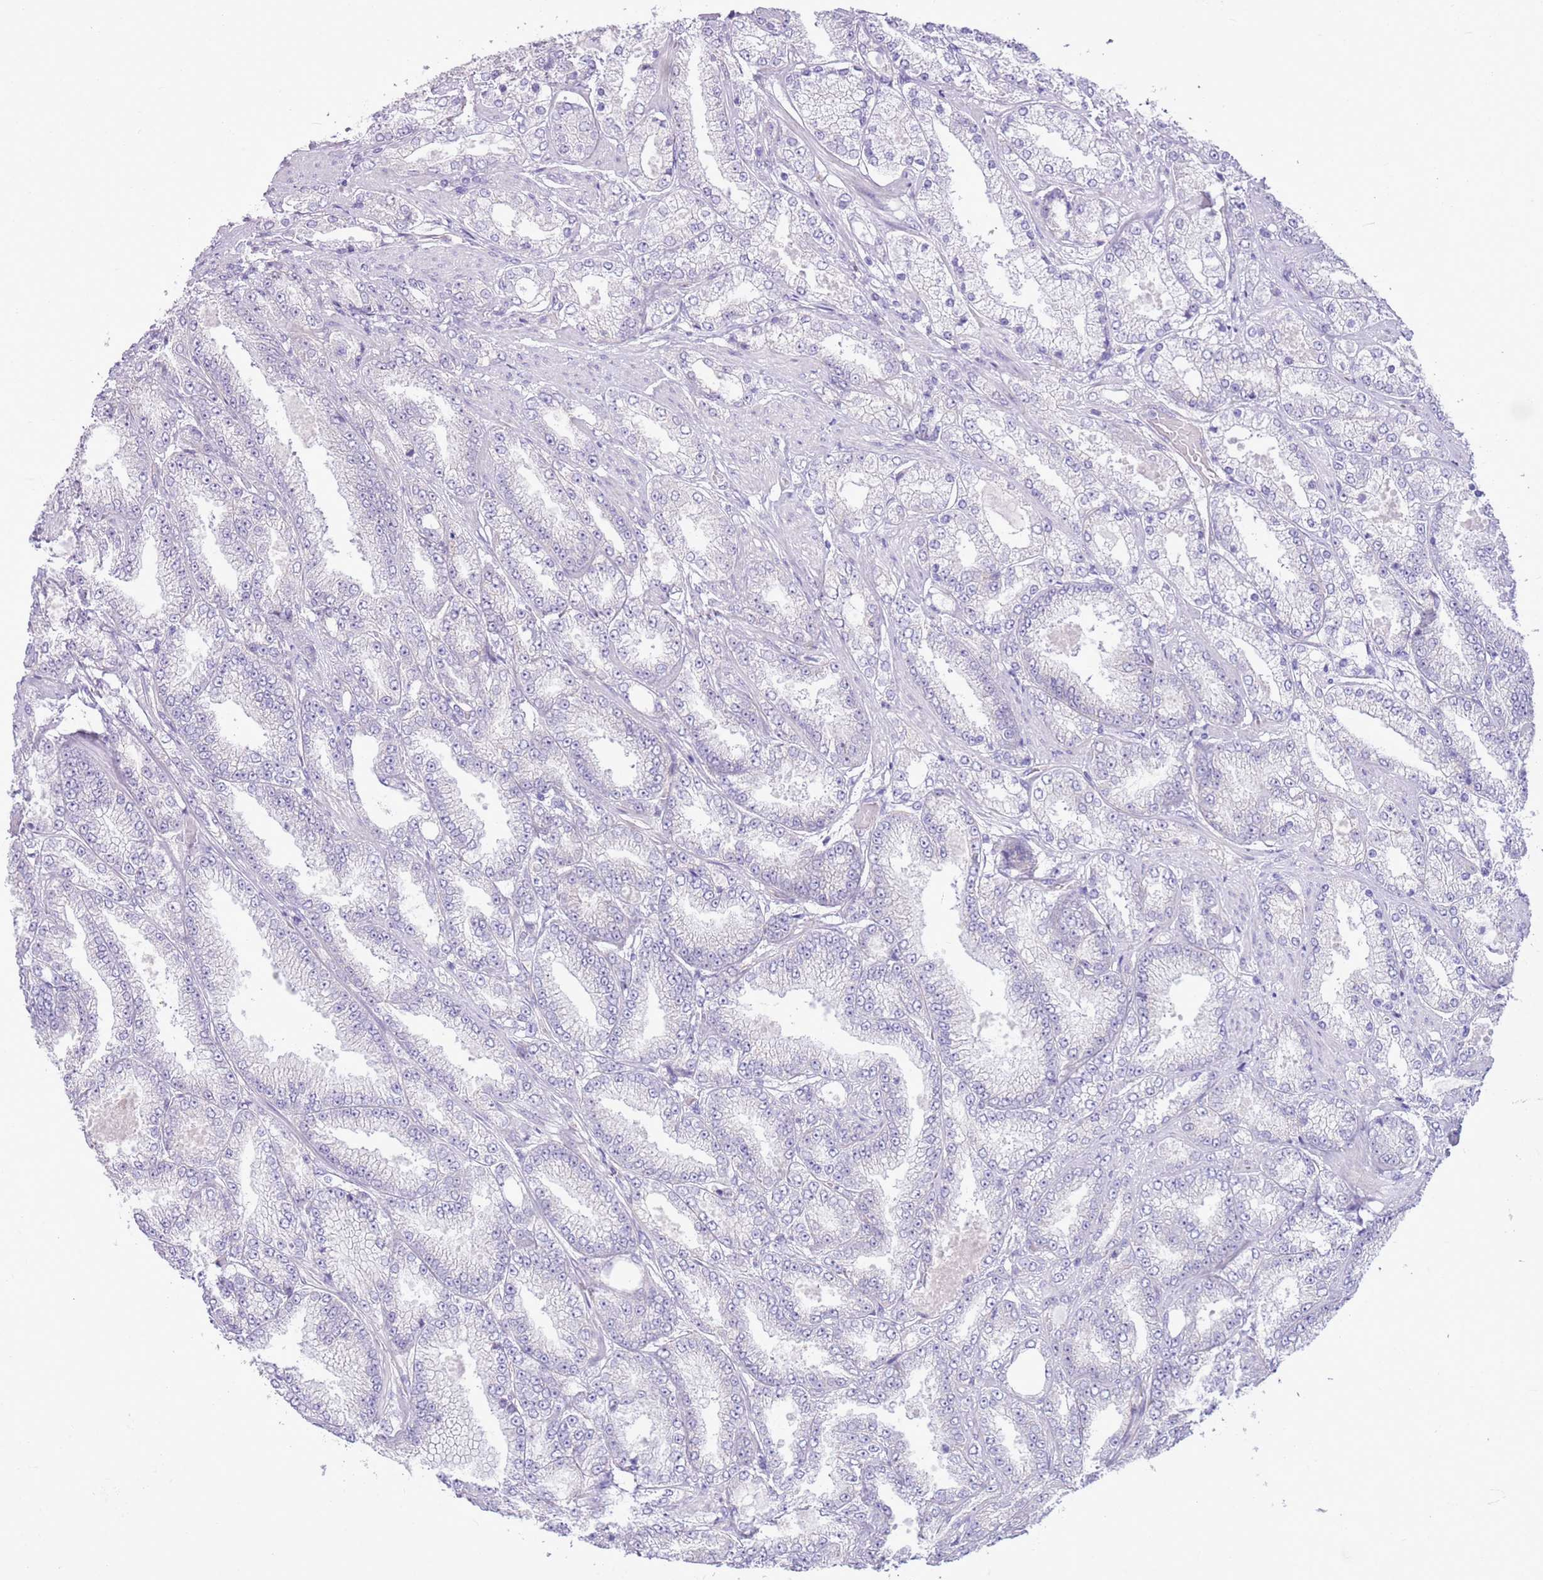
{"staining": {"intensity": "negative", "quantity": "none", "location": "none"}, "tissue": "prostate cancer", "cell_type": "Tumor cells", "image_type": "cancer", "snomed": [{"axis": "morphology", "description": "Adenocarcinoma, High grade"}, {"axis": "topography", "description": "Prostate"}], "caption": "Histopathology image shows no protein positivity in tumor cells of prostate cancer (adenocarcinoma (high-grade)) tissue.", "gene": "PARP8", "patient": {"sex": "male", "age": 68}}